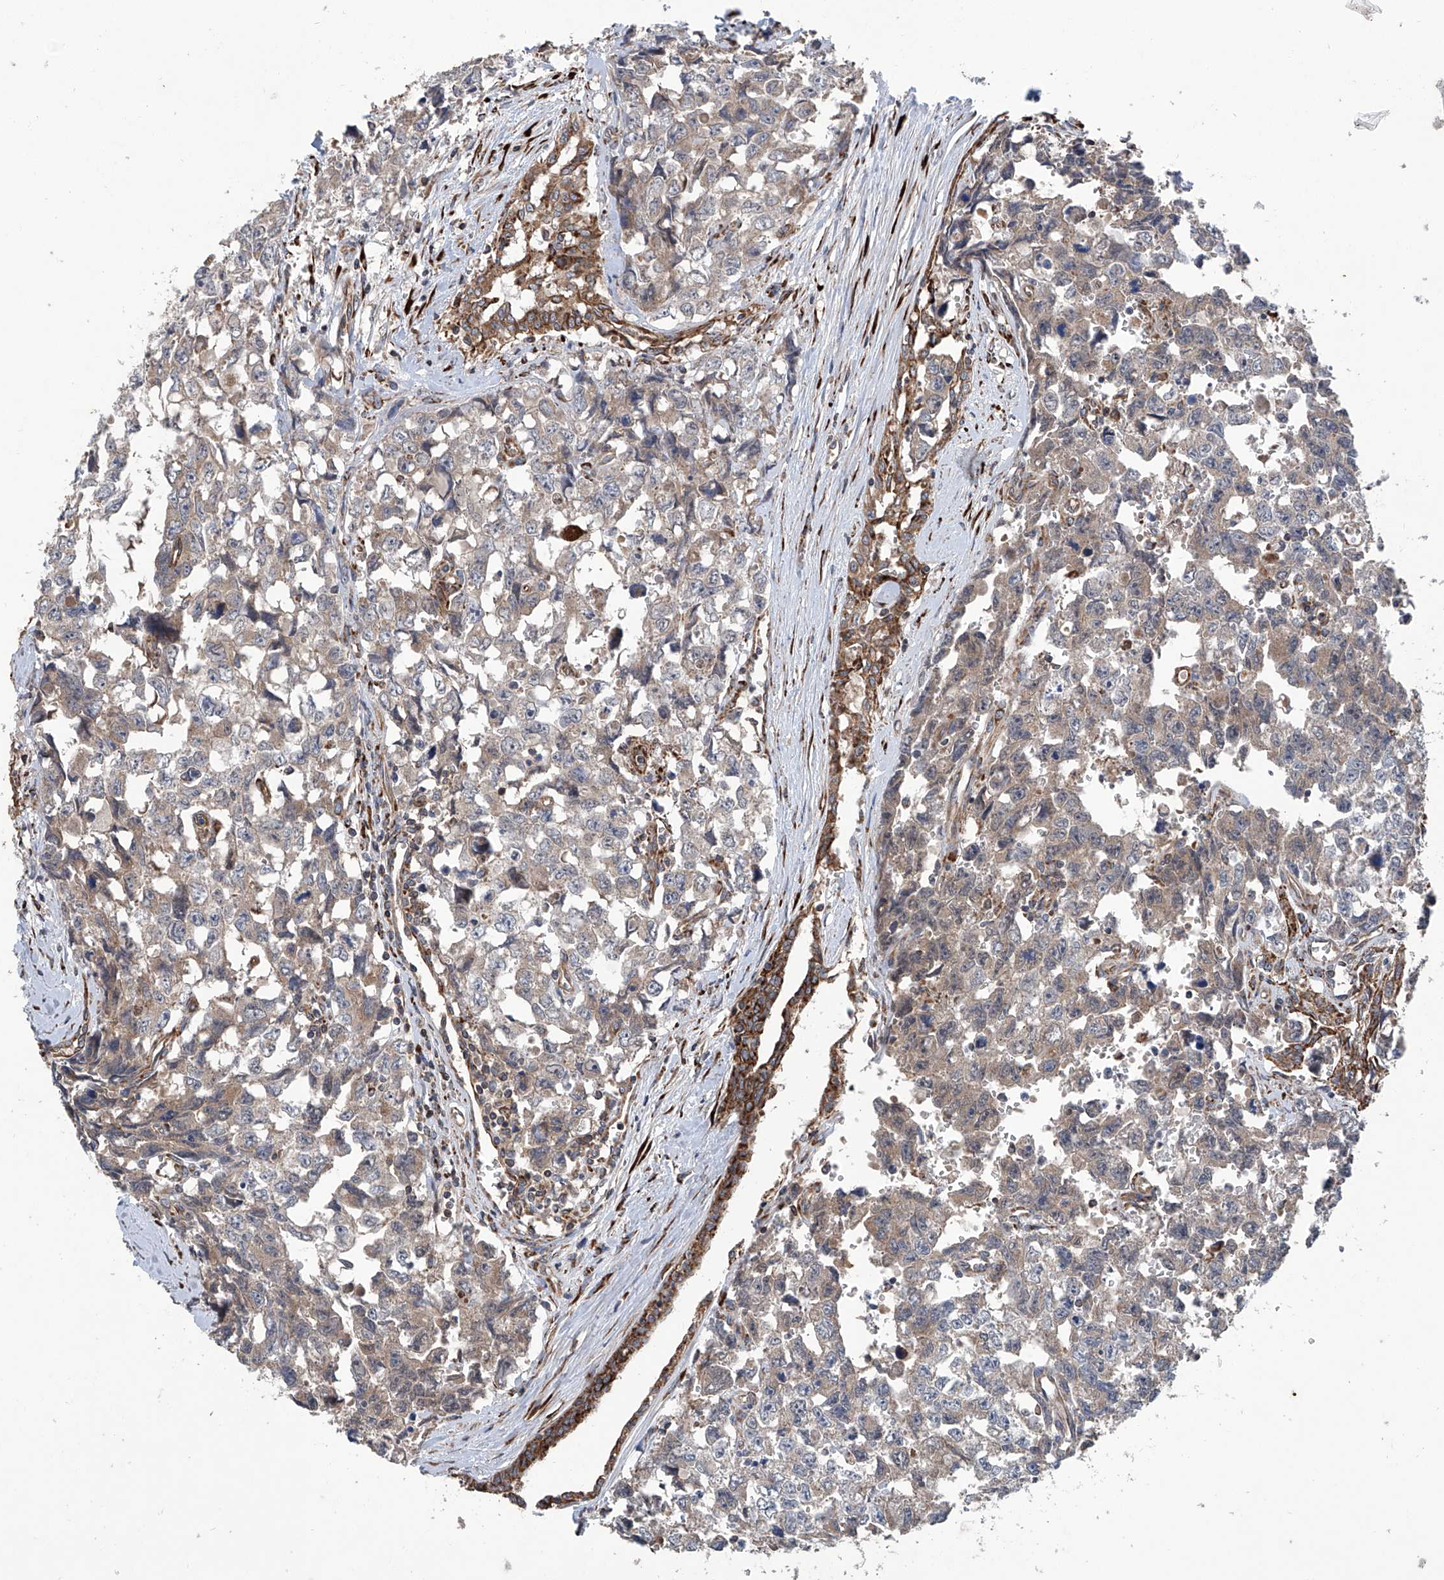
{"staining": {"intensity": "weak", "quantity": "25%-75%", "location": "cytoplasmic/membranous"}, "tissue": "testis cancer", "cell_type": "Tumor cells", "image_type": "cancer", "snomed": [{"axis": "morphology", "description": "Carcinoma, Embryonal, NOS"}, {"axis": "topography", "description": "Testis"}], "caption": "The micrograph shows immunohistochemical staining of testis embryonal carcinoma. There is weak cytoplasmic/membranous staining is present in approximately 25%-75% of tumor cells. The protein is shown in brown color, while the nuclei are stained blue.", "gene": "ASCC3", "patient": {"sex": "male", "age": 31}}